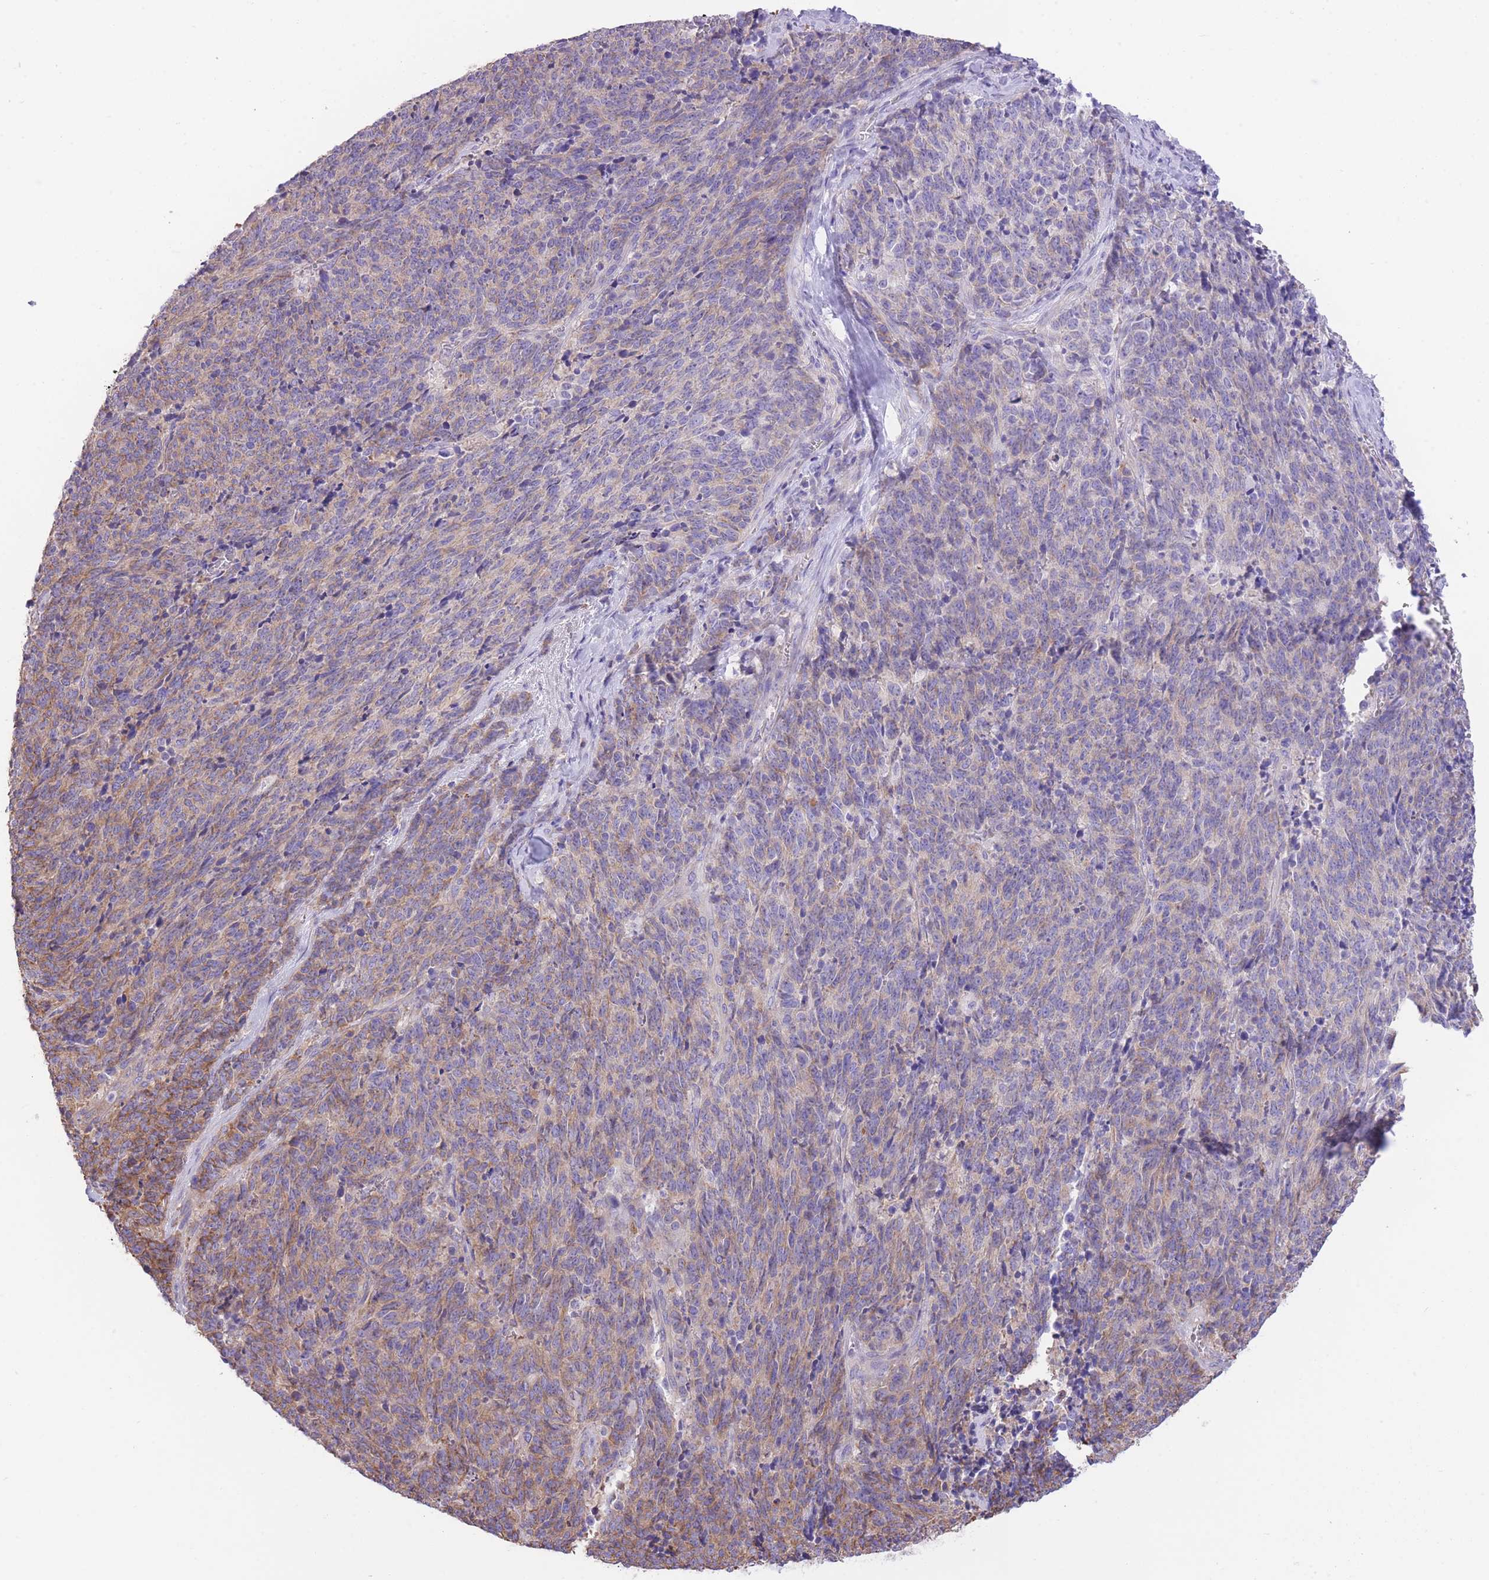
{"staining": {"intensity": "moderate", "quantity": "25%-75%", "location": "cytoplasmic/membranous"}, "tissue": "cervical cancer", "cell_type": "Tumor cells", "image_type": "cancer", "snomed": [{"axis": "morphology", "description": "Squamous cell carcinoma, NOS"}, {"axis": "topography", "description": "Cervix"}], "caption": "Immunohistochemistry (IHC) of human cervical cancer (squamous cell carcinoma) exhibits medium levels of moderate cytoplasmic/membranous positivity in approximately 25%-75% of tumor cells.", "gene": "RHOU", "patient": {"sex": "female", "age": 29}}